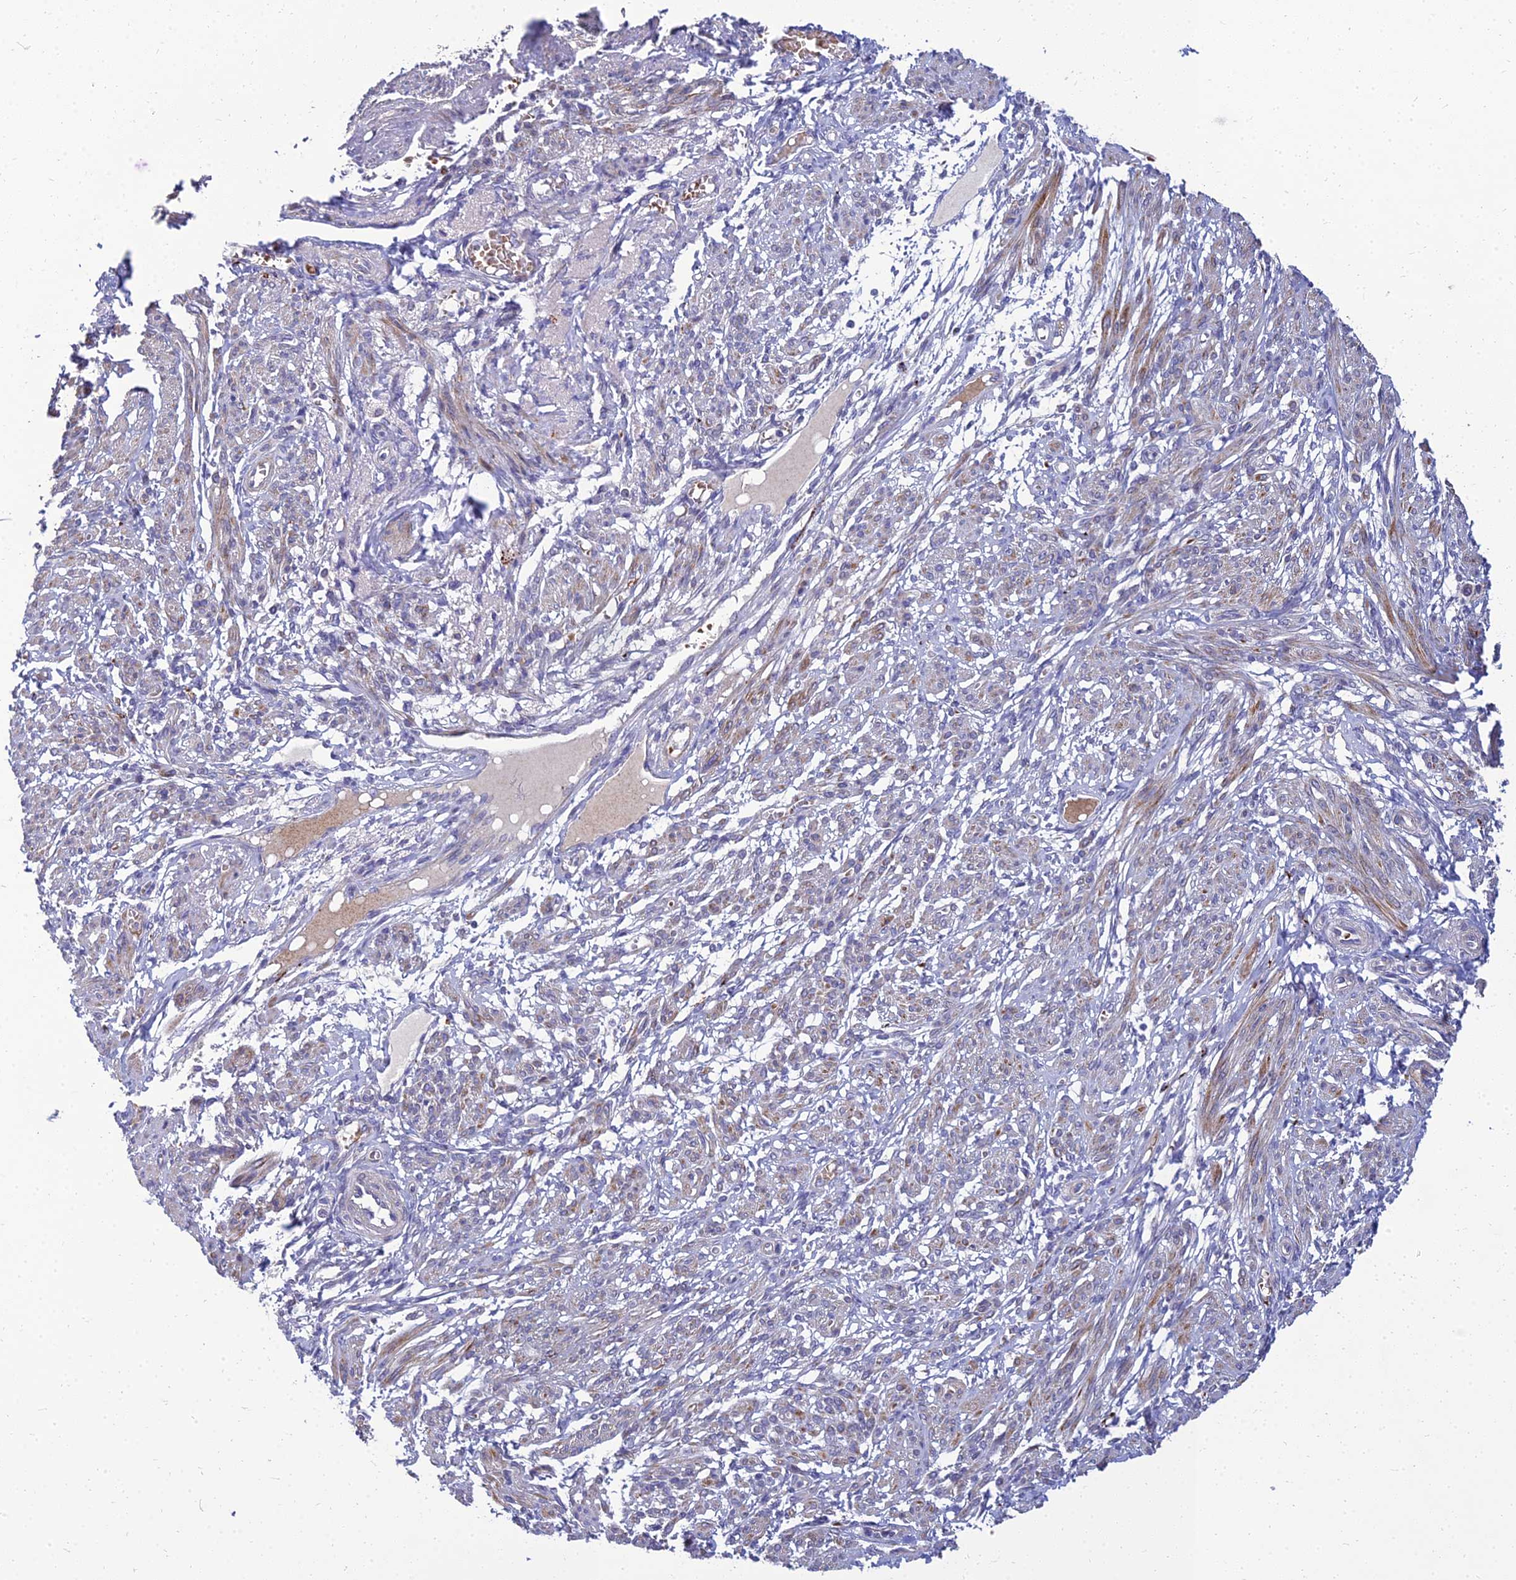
{"staining": {"intensity": "moderate", "quantity": "25%-75%", "location": "cytoplasmic/membranous"}, "tissue": "smooth muscle", "cell_type": "Smooth muscle cells", "image_type": "normal", "snomed": [{"axis": "morphology", "description": "Normal tissue, NOS"}, {"axis": "topography", "description": "Smooth muscle"}], "caption": "Immunohistochemistry (IHC) (DAB) staining of unremarkable human smooth muscle exhibits moderate cytoplasmic/membranous protein staining in approximately 25%-75% of smooth muscle cells.", "gene": "NPY", "patient": {"sex": "female", "age": 39}}